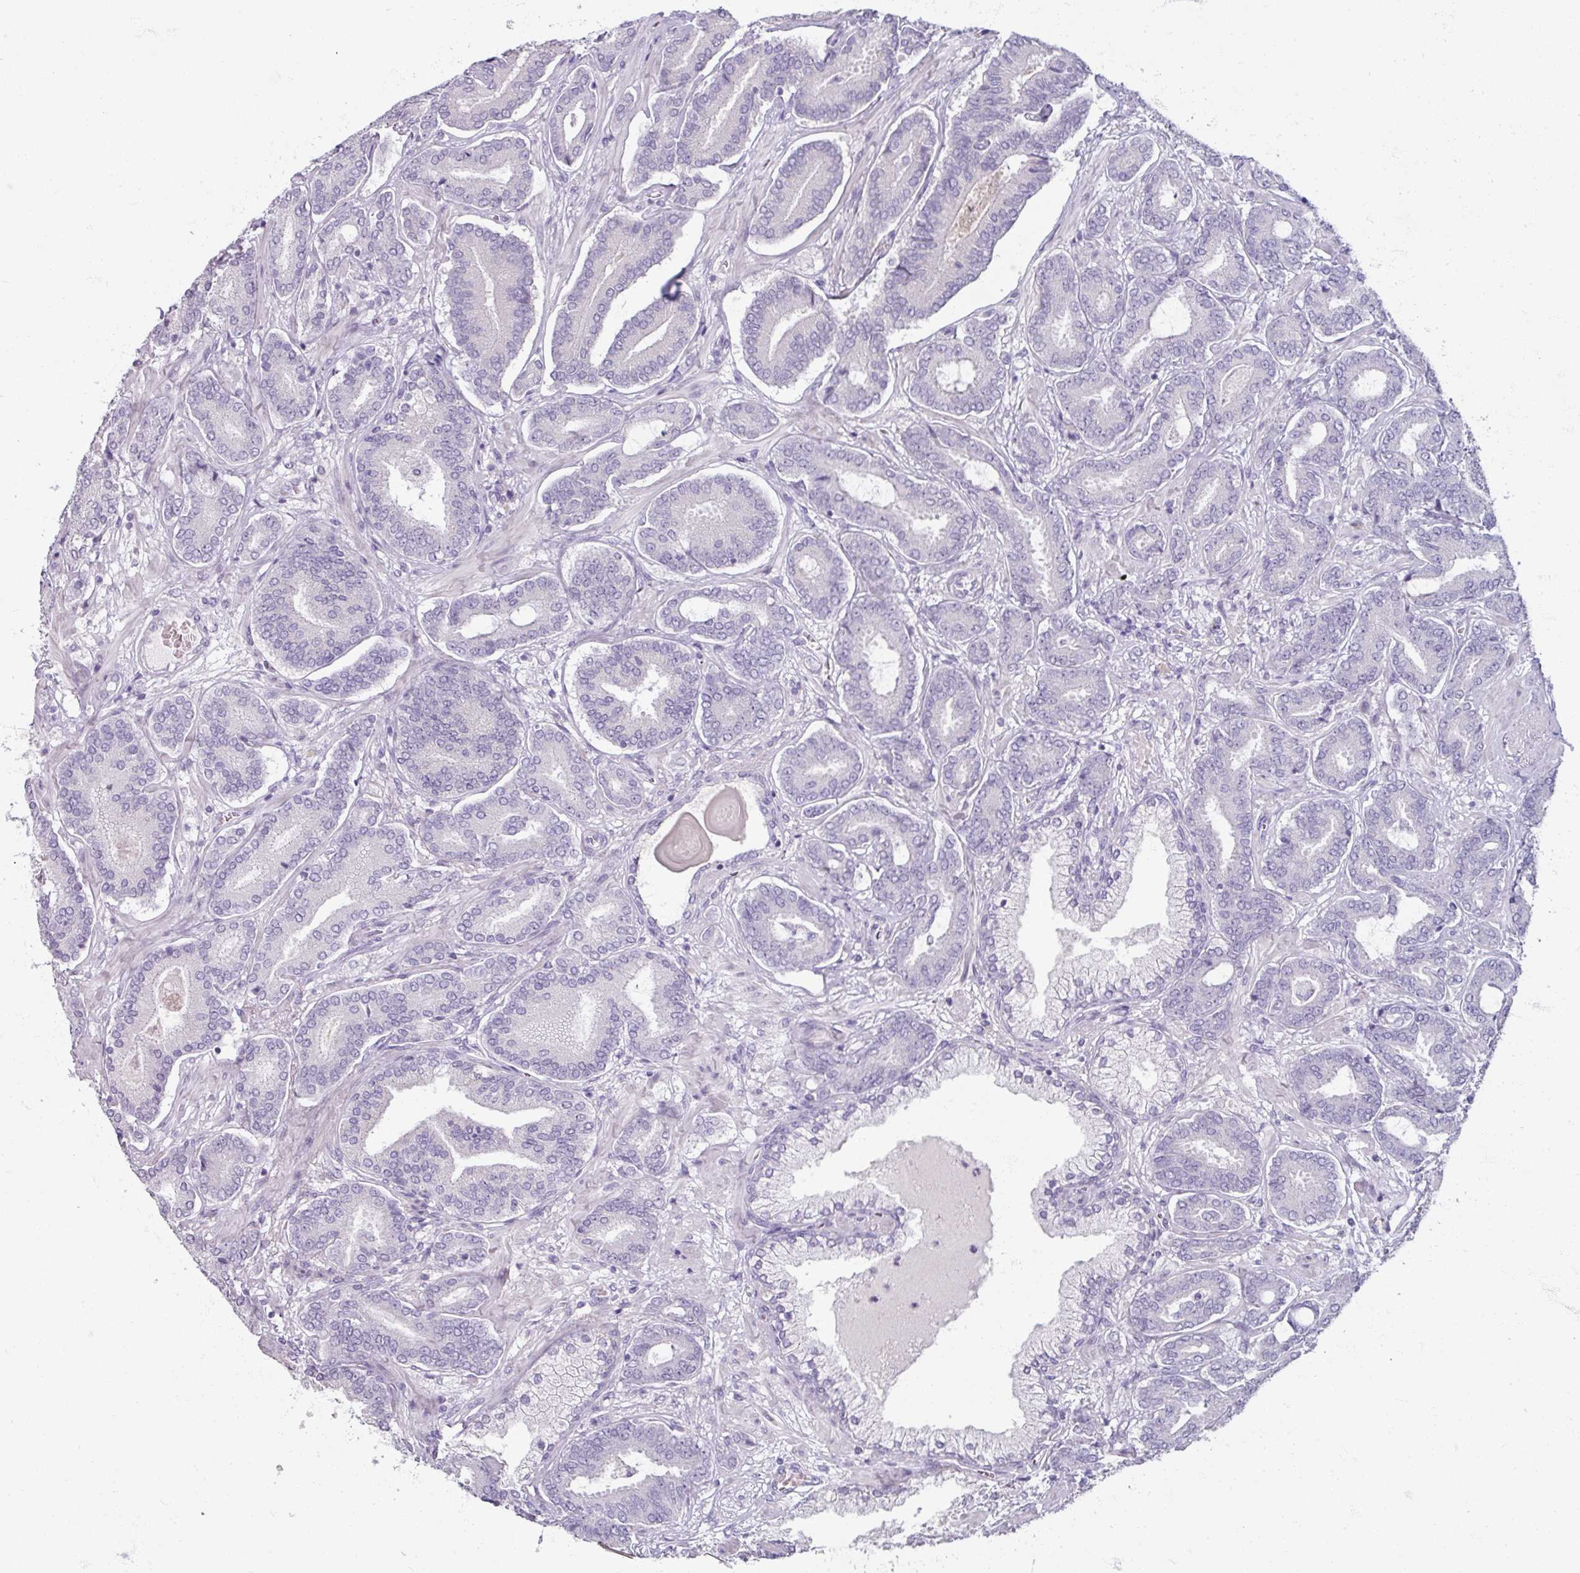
{"staining": {"intensity": "negative", "quantity": "none", "location": "none"}, "tissue": "prostate cancer", "cell_type": "Tumor cells", "image_type": "cancer", "snomed": [{"axis": "morphology", "description": "Adenocarcinoma, Low grade"}, {"axis": "topography", "description": "Prostate and seminal vesicle, NOS"}], "caption": "A high-resolution micrograph shows immunohistochemistry (IHC) staining of prostate adenocarcinoma (low-grade), which exhibits no significant staining in tumor cells. (Immunohistochemistry, brightfield microscopy, high magnification).", "gene": "TG", "patient": {"sex": "male", "age": 61}}